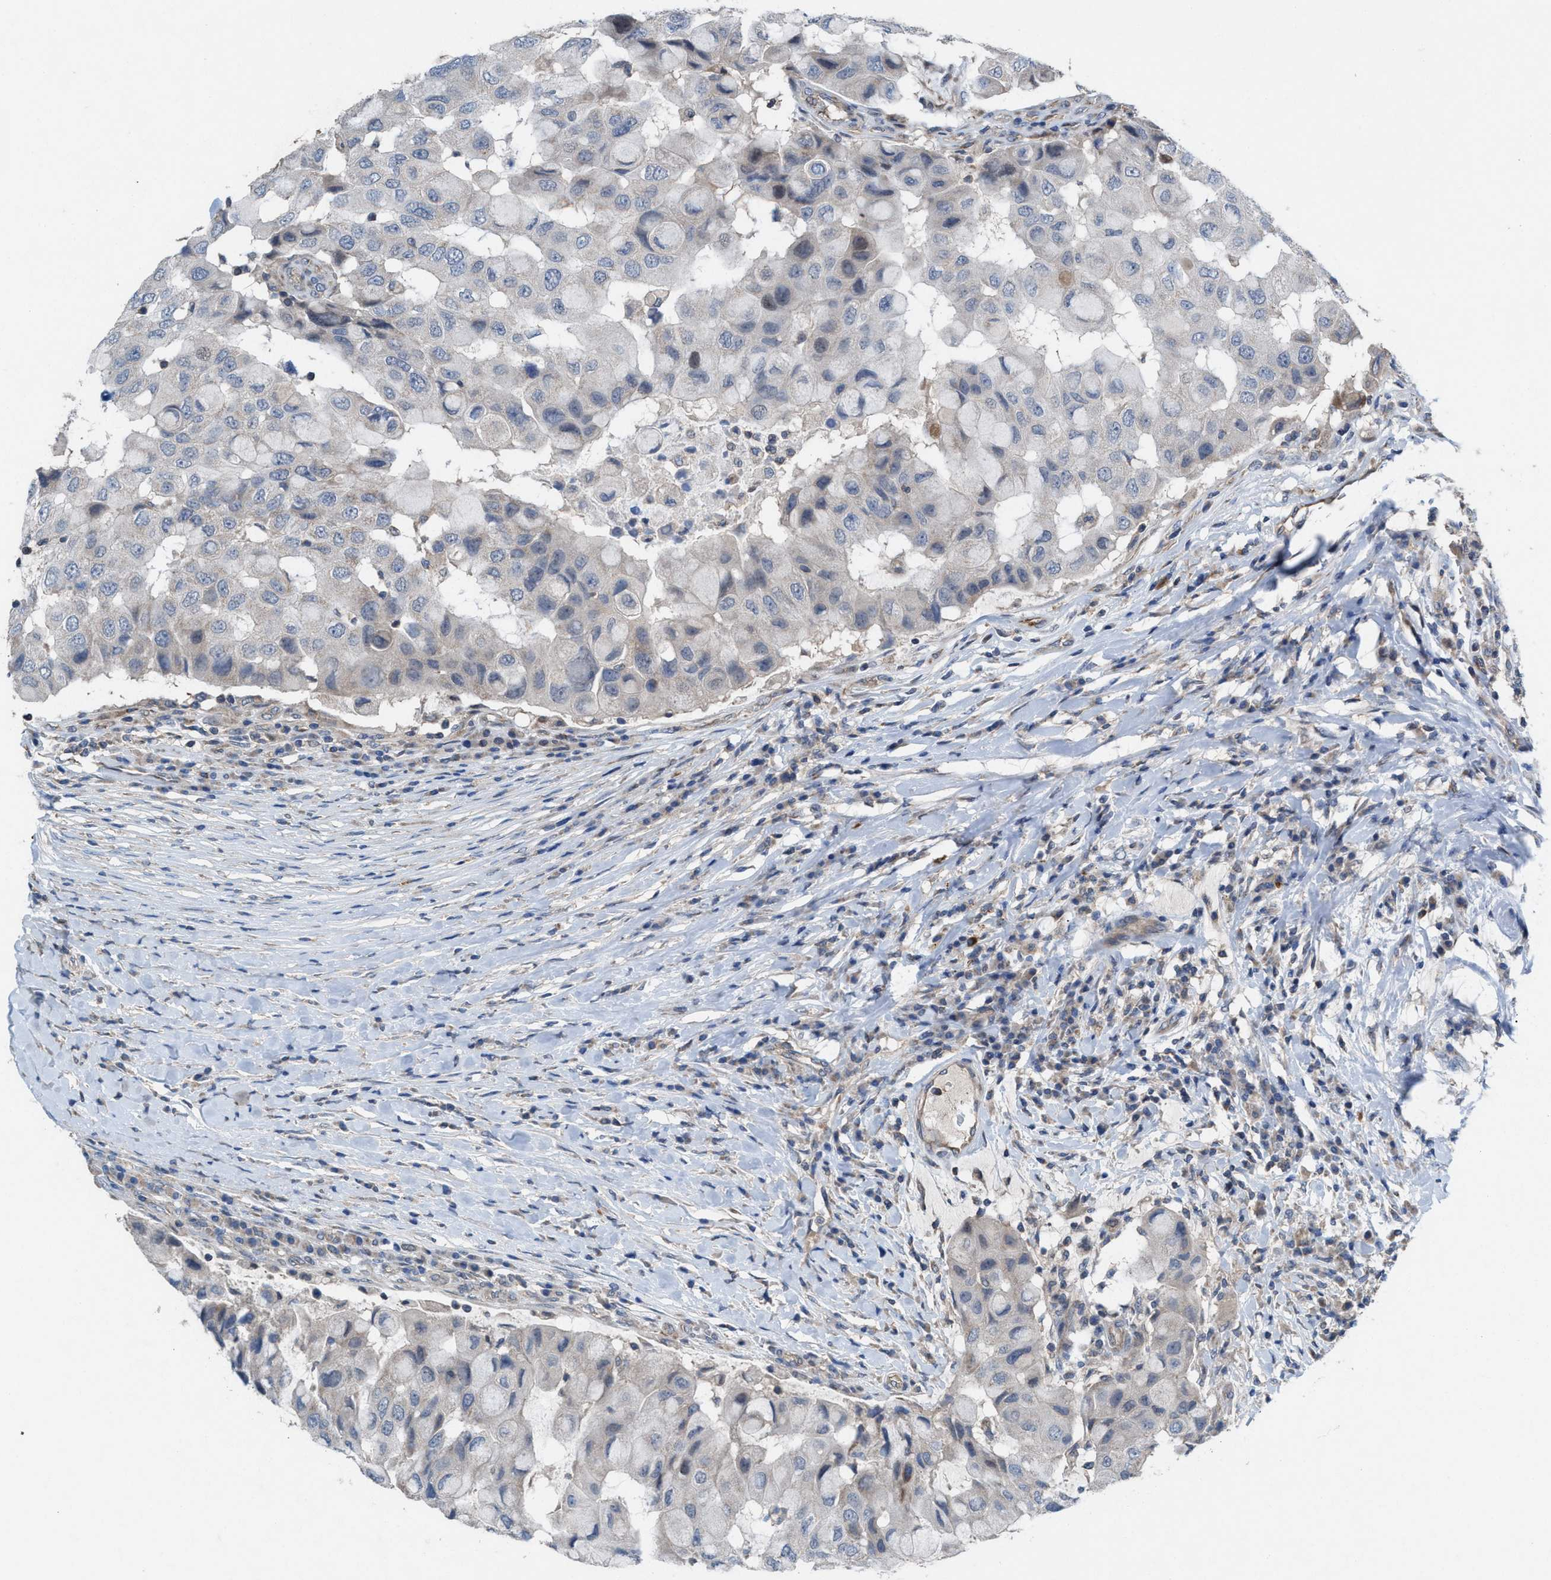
{"staining": {"intensity": "negative", "quantity": "none", "location": "none"}, "tissue": "breast cancer", "cell_type": "Tumor cells", "image_type": "cancer", "snomed": [{"axis": "morphology", "description": "Duct carcinoma"}, {"axis": "topography", "description": "Breast"}], "caption": "Immunohistochemical staining of human breast infiltrating ductal carcinoma reveals no significant positivity in tumor cells.", "gene": "MRM1", "patient": {"sex": "female", "age": 27}}